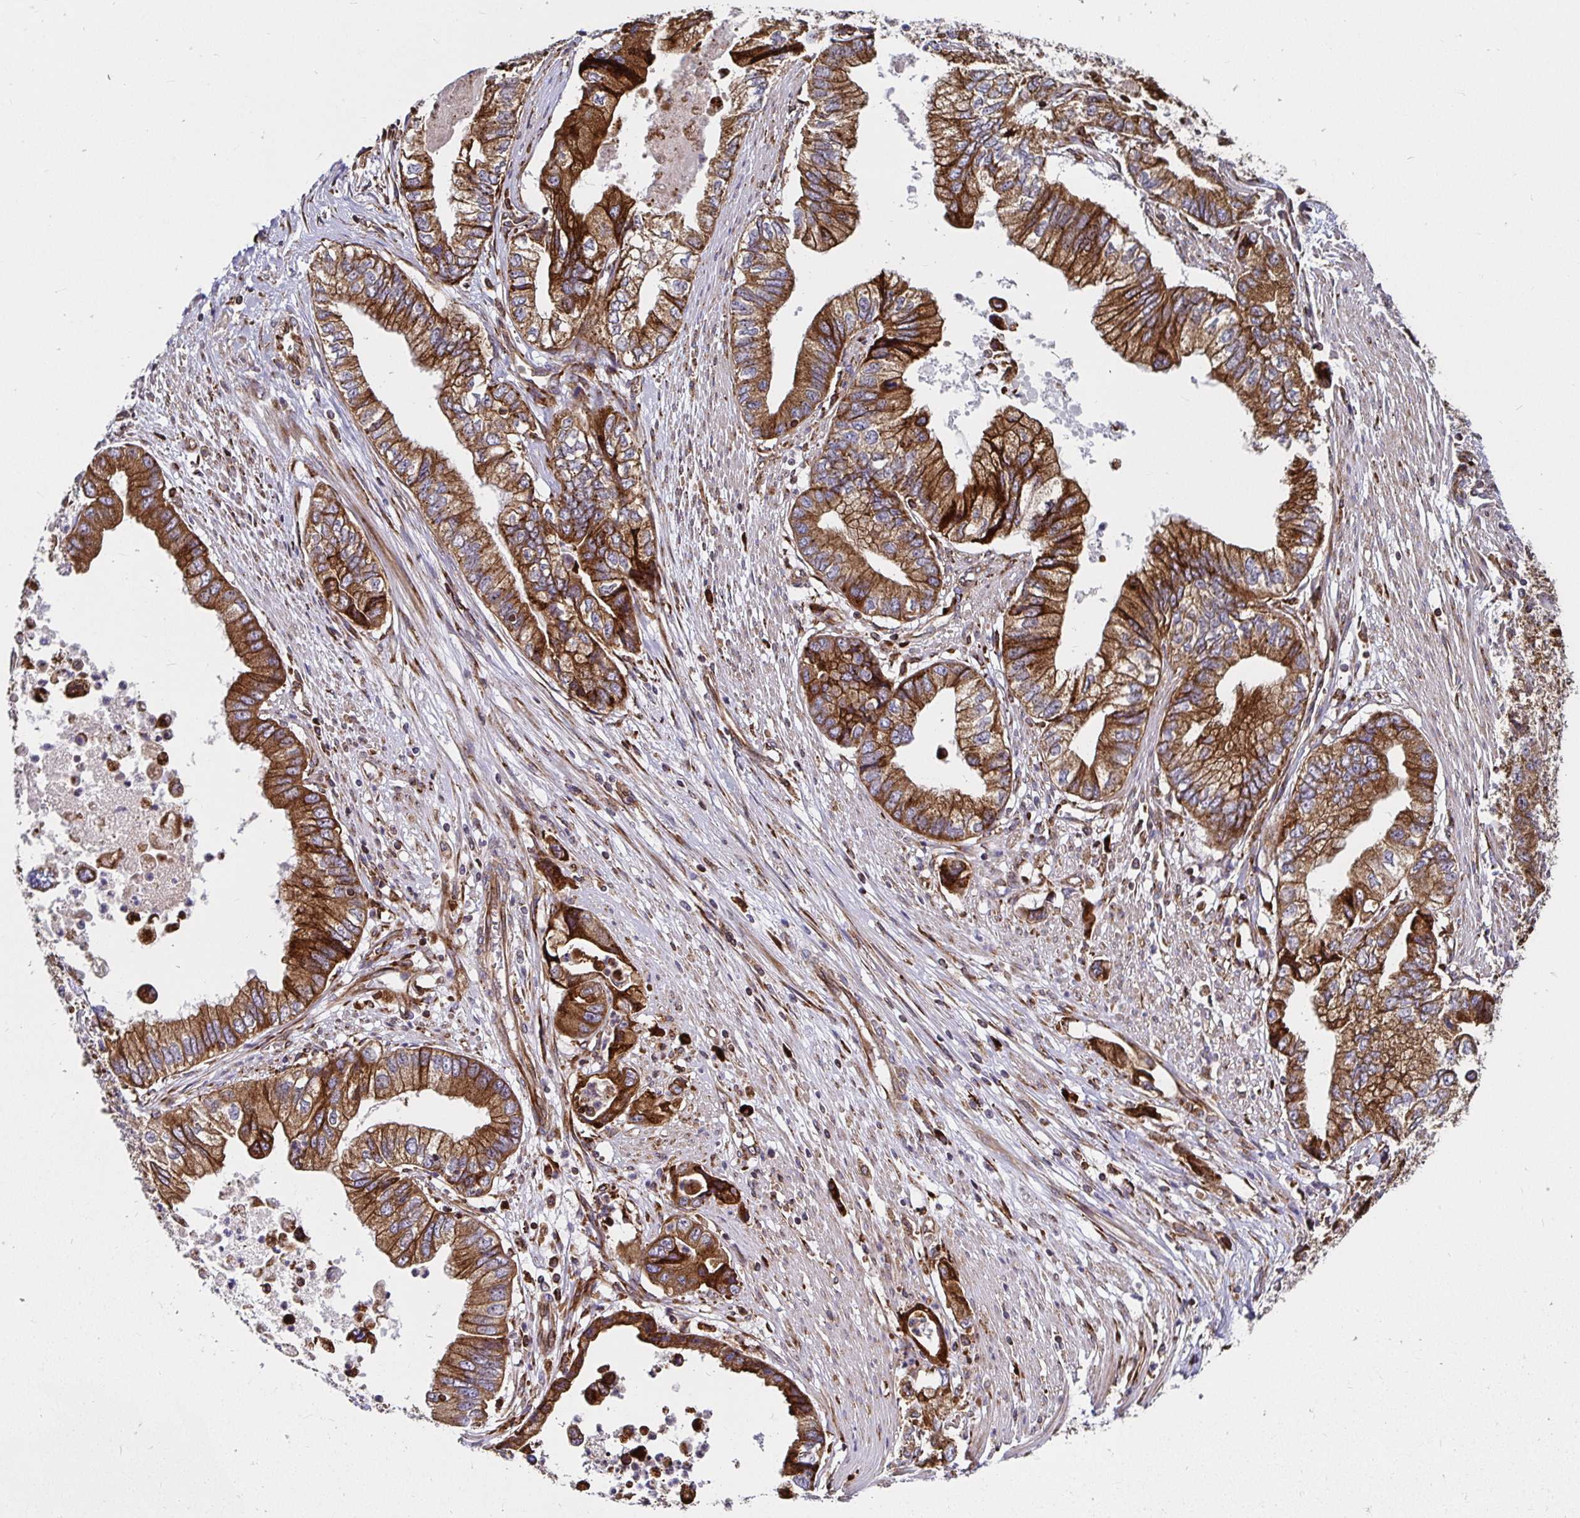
{"staining": {"intensity": "moderate", "quantity": ">75%", "location": "cytoplasmic/membranous"}, "tissue": "stomach cancer", "cell_type": "Tumor cells", "image_type": "cancer", "snomed": [{"axis": "morphology", "description": "Adenocarcinoma, NOS"}, {"axis": "topography", "description": "Pancreas"}, {"axis": "topography", "description": "Stomach, upper"}], "caption": "The histopathology image demonstrates immunohistochemical staining of stomach adenocarcinoma. There is moderate cytoplasmic/membranous positivity is present in about >75% of tumor cells. (Stains: DAB (3,3'-diaminobenzidine) in brown, nuclei in blue, Microscopy: brightfield microscopy at high magnification).", "gene": "SMYD3", "patient": {"sex": "male", "age": 77}}